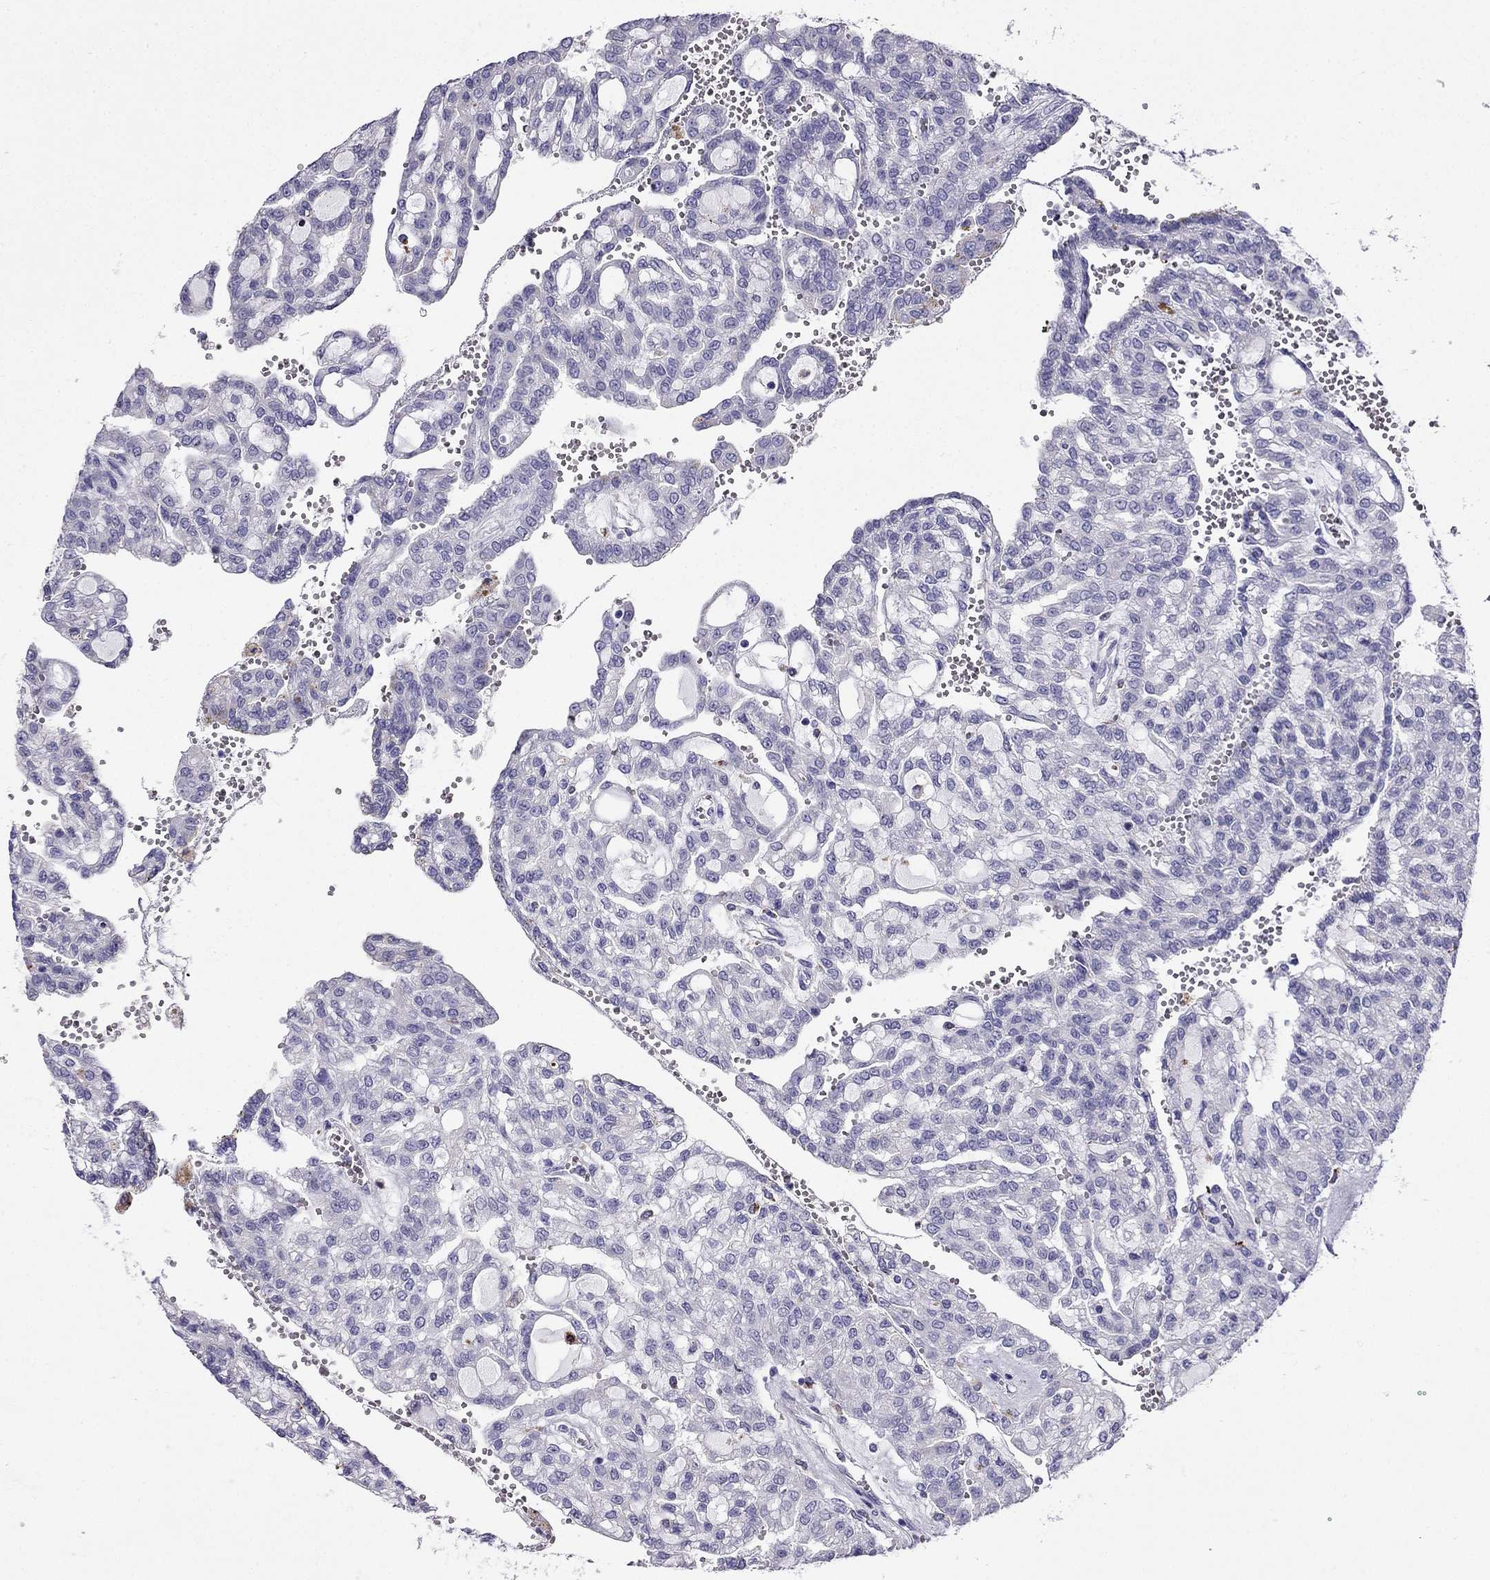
{"staining": {"intensity": "negative", "quantity": "none", "location": "none"}, "tissue": "renal cancer", "cell_type": "Tumor cells", "image_type": "cancer", "snomed": [{"axis": "morphology", "description": "Adenocarcinoma, NOS"}, {"axis": "topography", "description": "Kidney"}], "caption": "Photomicrograph shows no protein positivity in tumor cells of renal adenocarcinoma tissue. (Stains: DAB IHC with hematoxylin counter stain, Microscopy: brightfield microscopy at high magnification).", "gene": "PTH", "patient": {"sex": "male", "age": 63}}